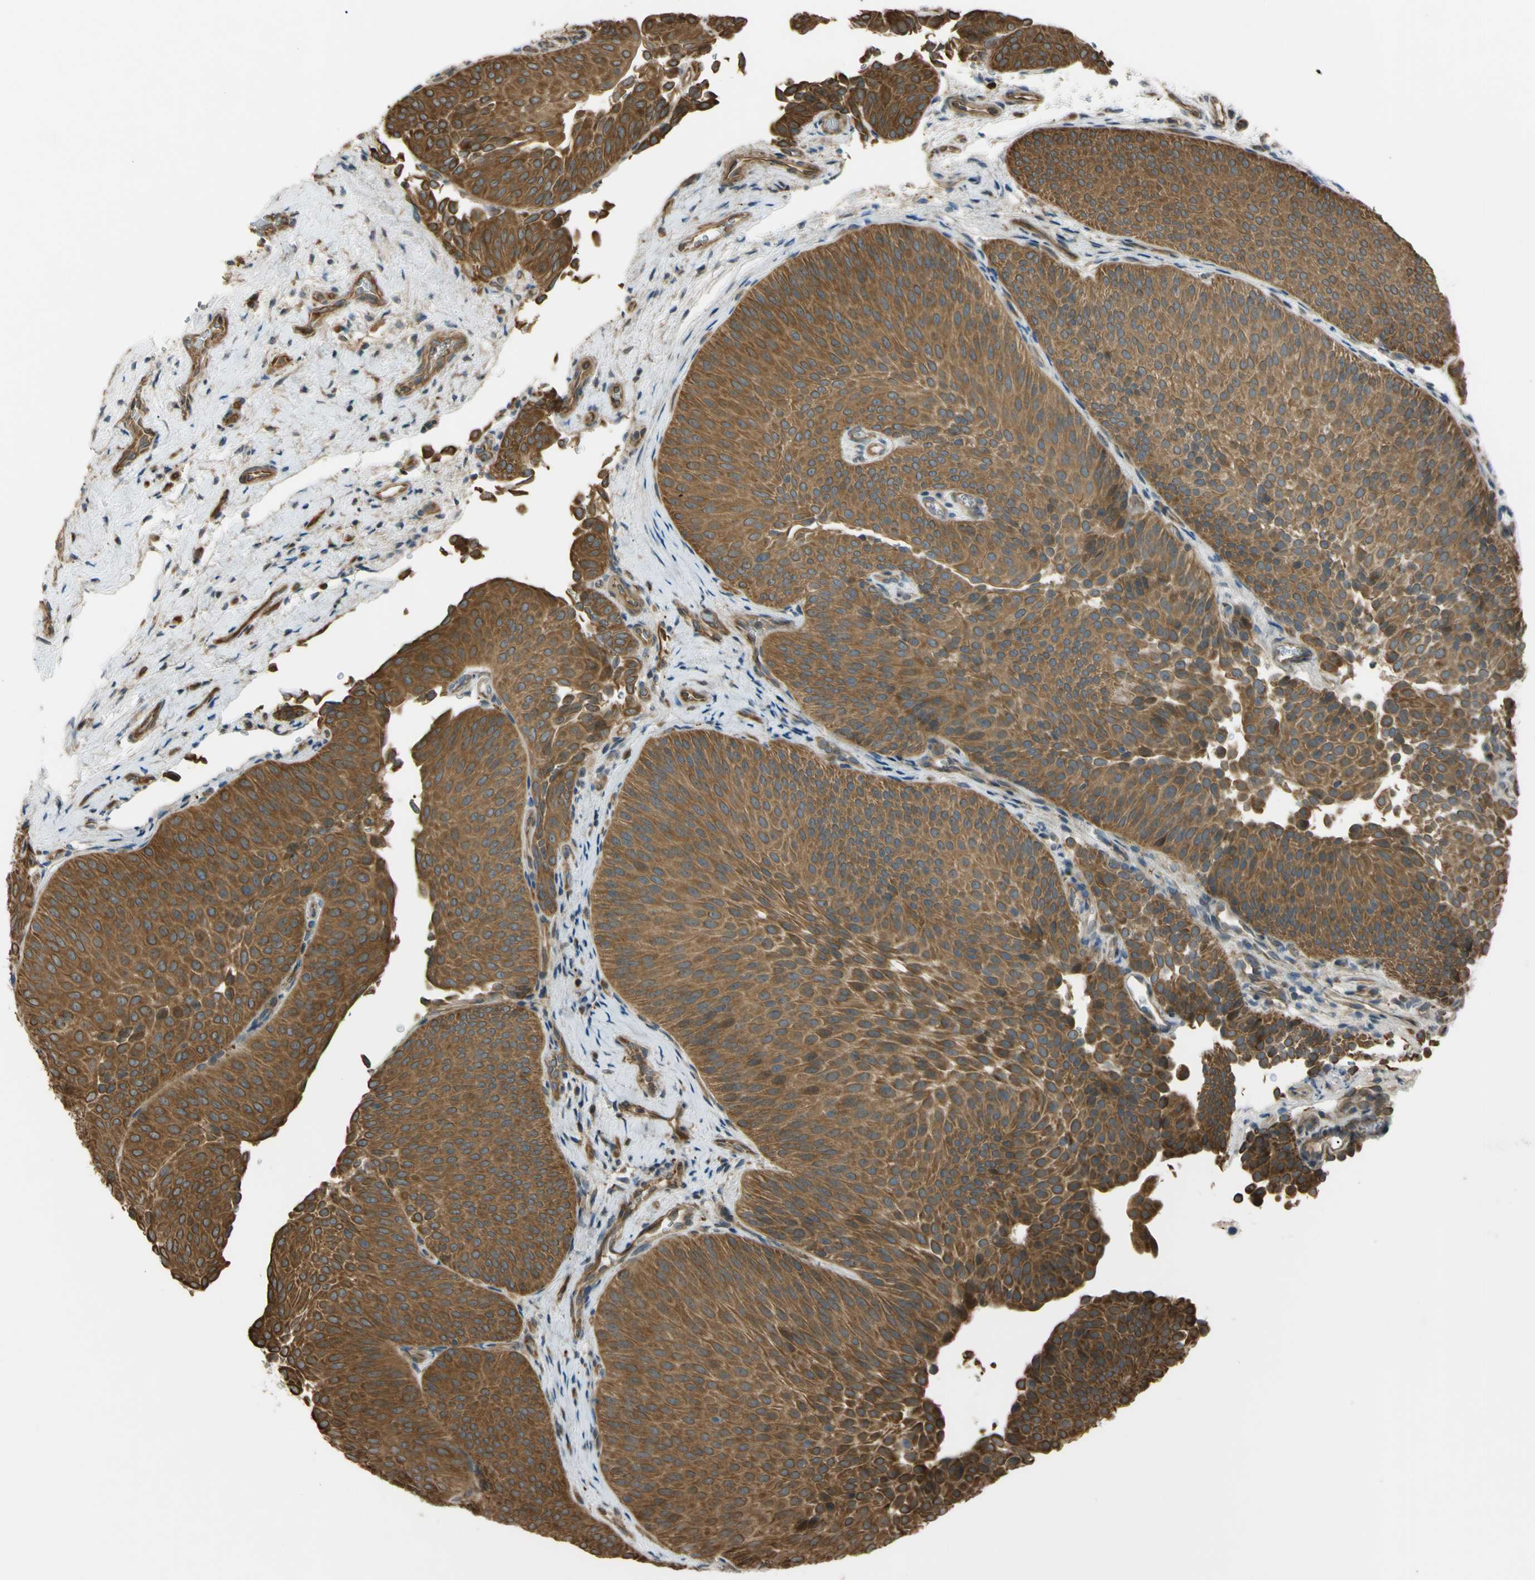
{"staining": {"intensity": "strong", "quantity": ">75%", "location": "cytoplasmic/membranous"}, "tissue": "urothelial cancer", "cell_type": "Tumor cells", "image_type": "cancer", "snomed": [{"axis": "morphology", "description": "Urothelial carcinoma, Low grade"}, {"axis": "topography", "description": "Urinary bladder"}], "caption": "Strong cytoplasmic/membranous positivity for a protein is appreciated in about >75% of tumor cells of urothelial cancer using immunohistochemistry (IHC).", "gene": "FLII", "patient": {"sex": "female", "age": 60}}